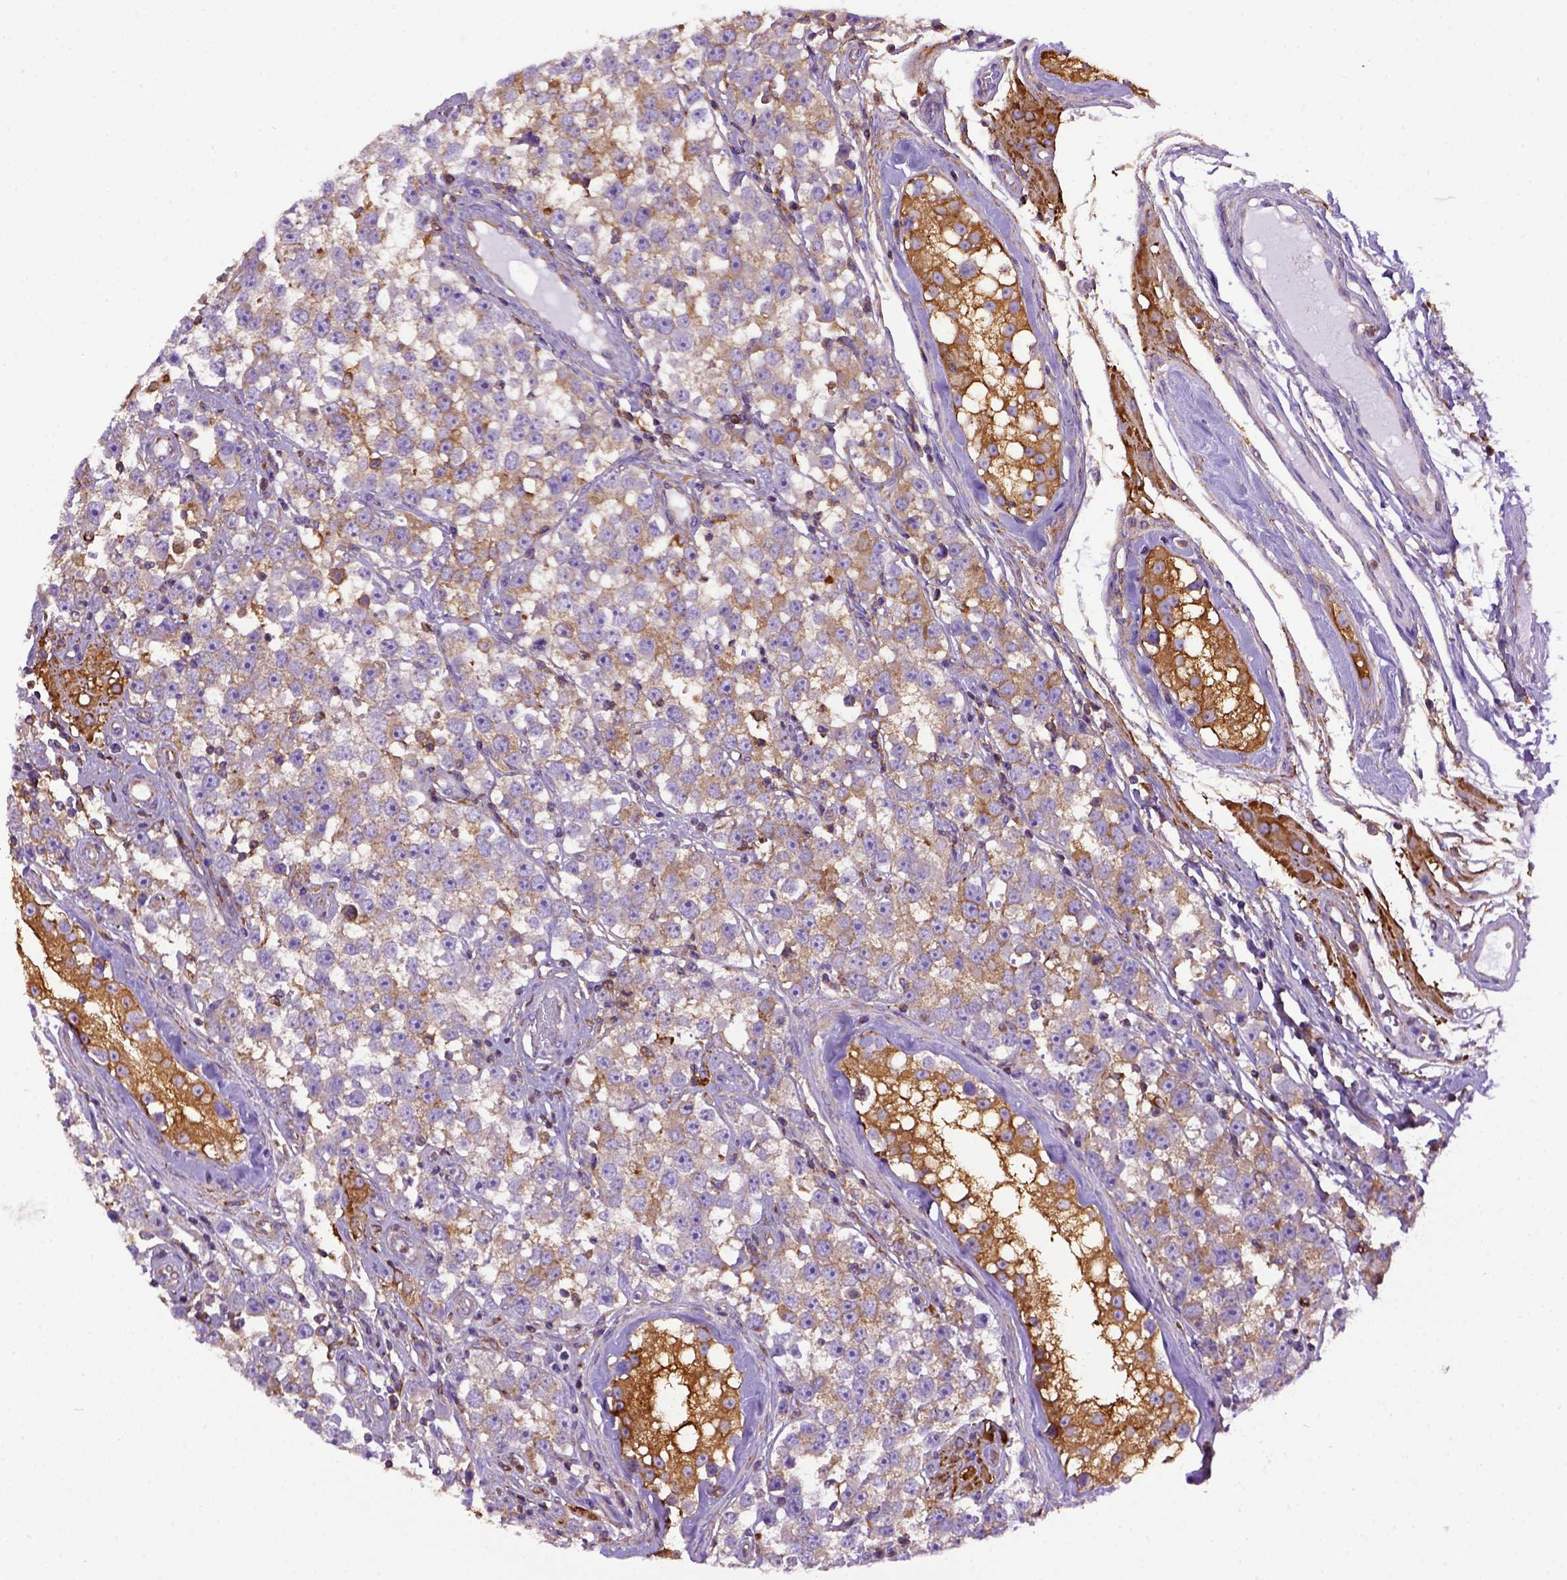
{"staining": {"intensity": "weak", "quantity": ">75%", "location": "cytoplasmic/membranous"}, "tissue": "testis cancer", "cell_type": "Tumor cells", "image_type": "cancer", "snomed": [{"axis": "morphology", "description": "Seminoma, NOS"}, {"axis": "topography", "description": "Testis"}], "caption": "Seminoma (testis) was stained to show a protein in brown. There is low levels of weak cytoplasmic/membranous staining in approximately >75% of tumor cells.", "gene": "MVP", "patient": {"sex": "male", "age": 34}}